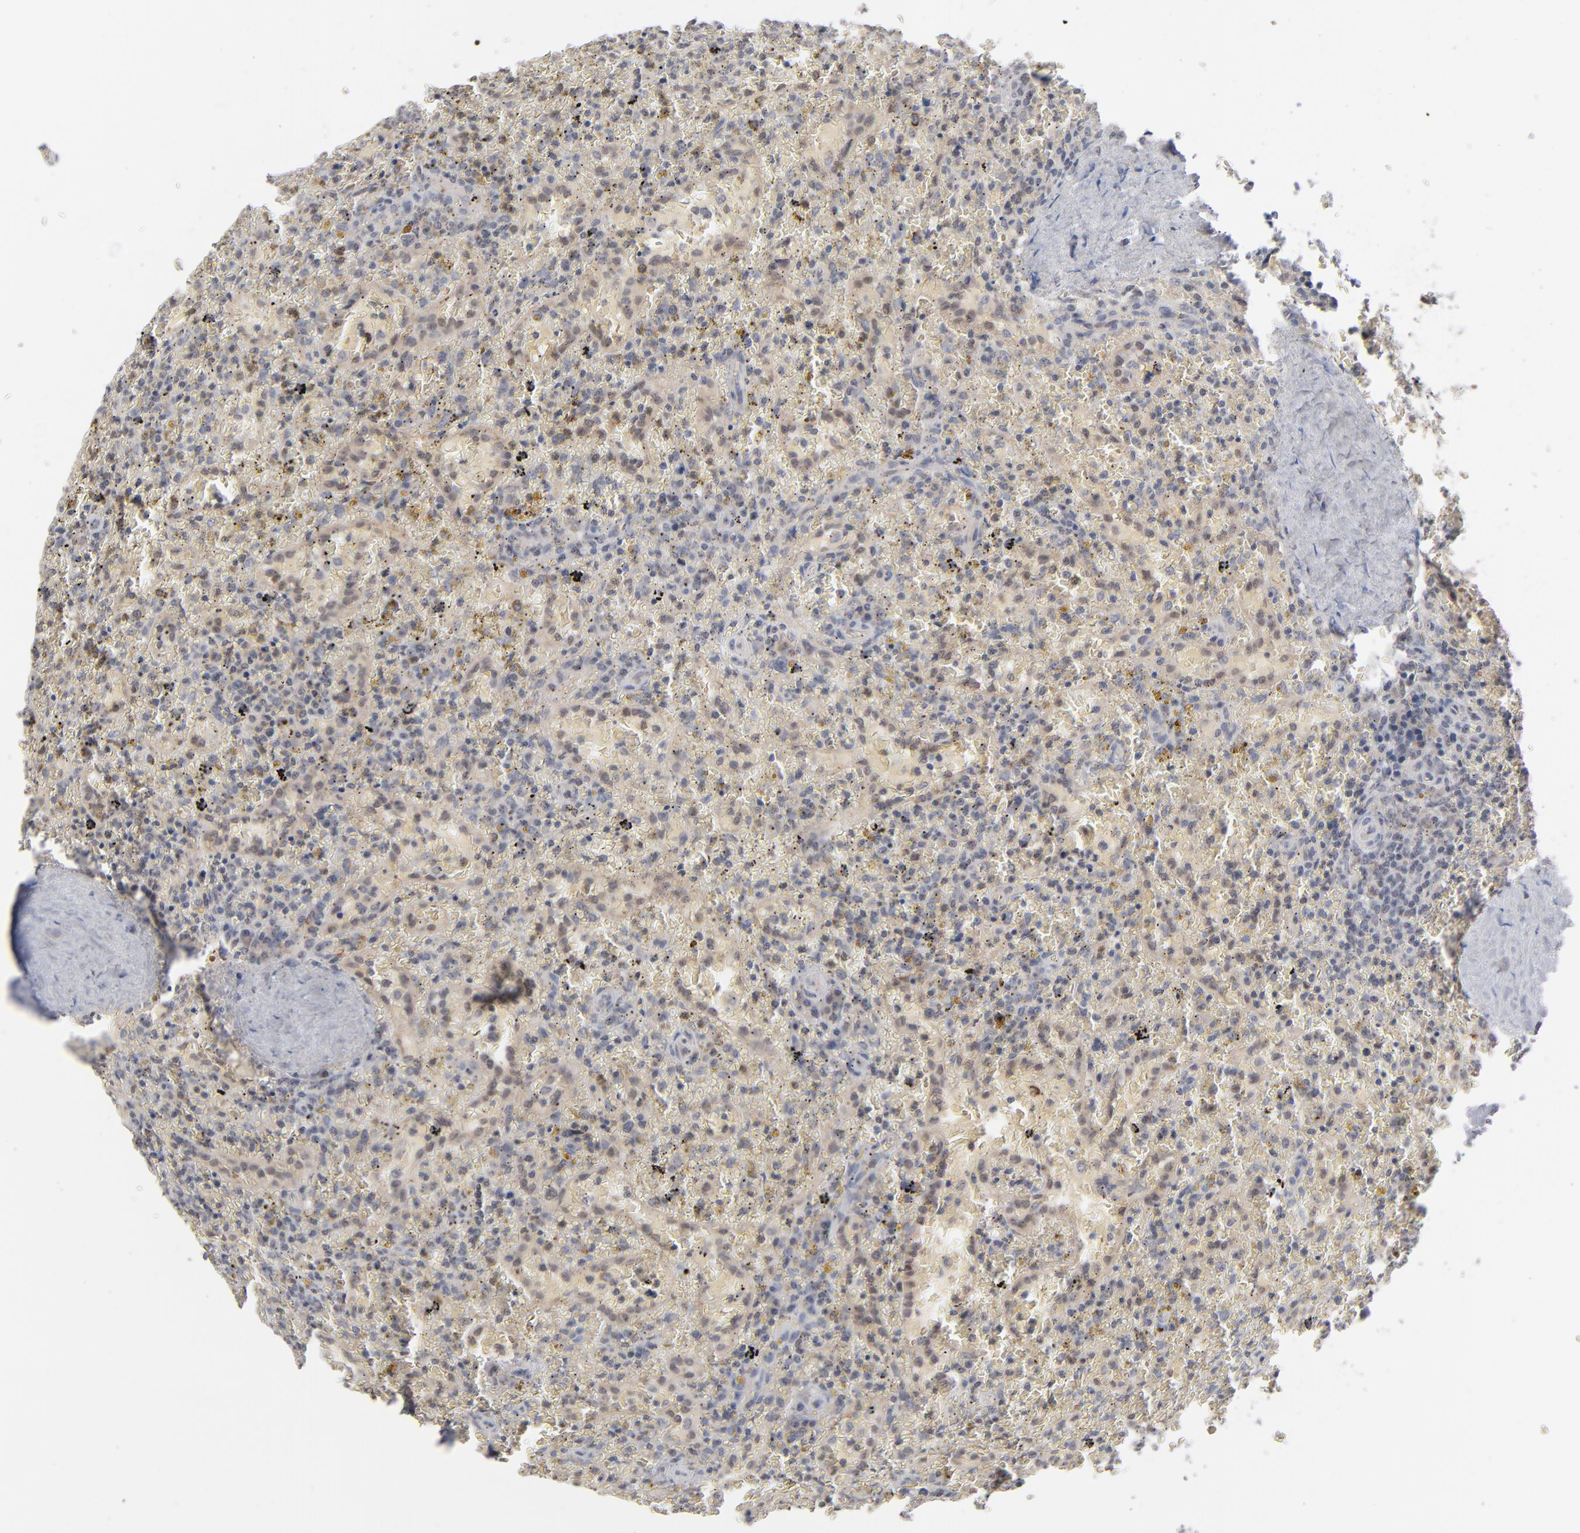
{"staining": {"intensity": "negative", "quantity": "none", "location": "none"}, "tissue": "lymphoma", "cell_type": "Tumor cells", "image_type": "cancer", "snomed": [{"axis": "morphology", "description": "Malignant lymphoma, non-Hodgkin's type, High grade"}, {"axis": "topography", "description": "Spleen"}, {"axis": "topography", "description": "Lymph node"}], "caption": "IHC of human high-grade malignant lymphoma, non-Hodgkin's type shows no expression in tumor cells.", "gene": "POF1B", "patient": {"sex": "female", "age": 70}}